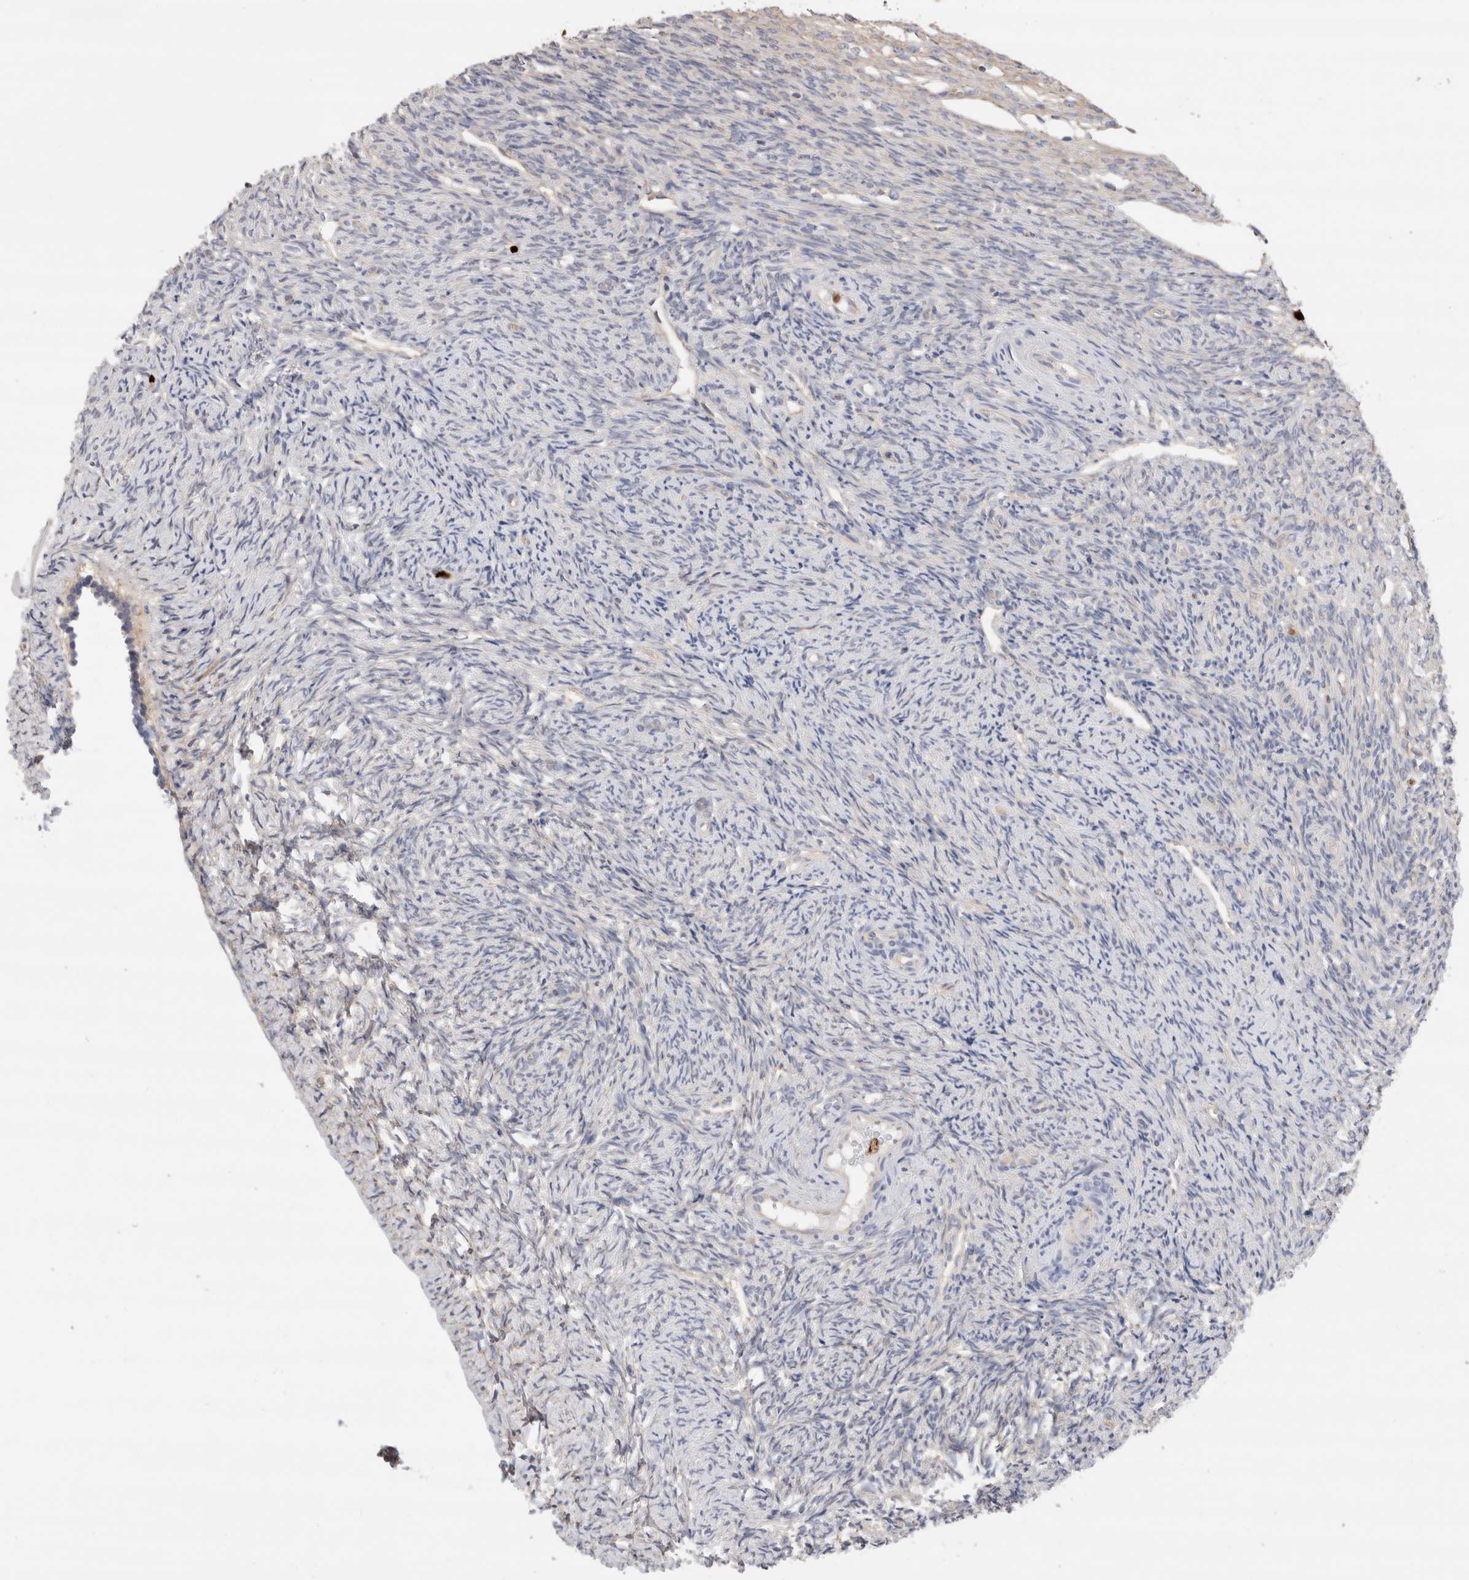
{"staining": {"intensity": "weak", "quantity": ">75%", "location": "cytoplasmic/membranous"}, "tissue": "ovary", "cell_type": "Follicle cells", "image_type": "normal", "snomed": [{"axis": "morphology", "description": "Normal tissue, NOS"}, {"axis": "topography", "description": "Ovary"}], "caption": "There is low levels of weak cytoplasmic/membranous expression in follicle cells of unremarkable ovary, as demonstrated by immunohistochemical staining (brown color).", "gene": "NXT2", "patient": {"sex": "female", "age": 41}}